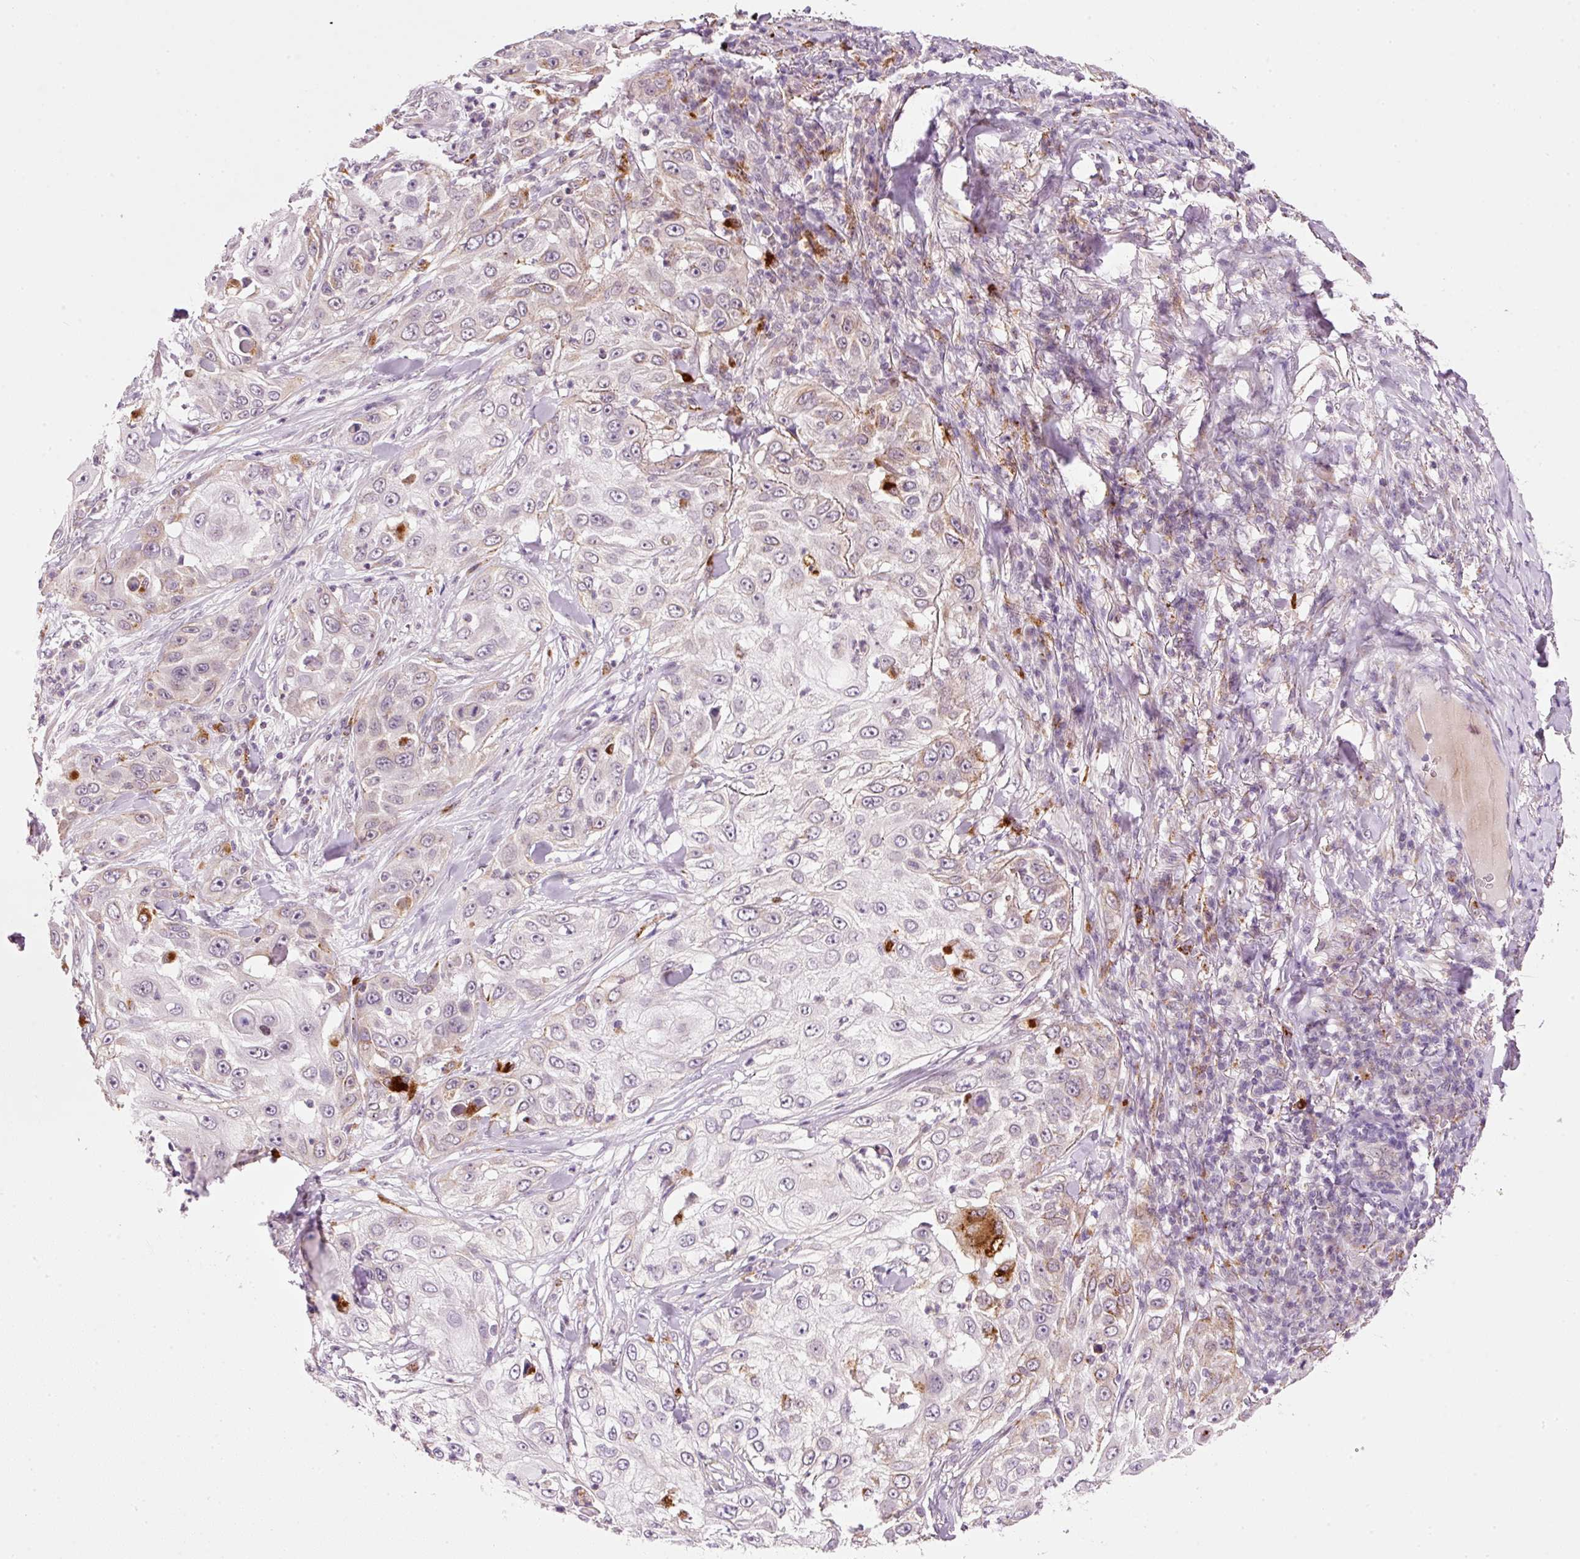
{"staining": {"intensity": "weak", "quantity": "<25%", "location": "cytoplasmic/membranous"}, "tissue": "skin cancer", "cell_type": "Tumor cells", "image_type": "cancer", "snomed": [{"axis": "morphology", "description": "Squamous cell carcinoma, NOS"}, {"axis": "topography", "description": "Skin"}], "caption": "Squamous cell carcinoma (skin) was stained to show a protein in brown. There is no significant expression in tumor cells.", "gene": "ZNF639", "patient": {"sex": "female", "age": 44}}